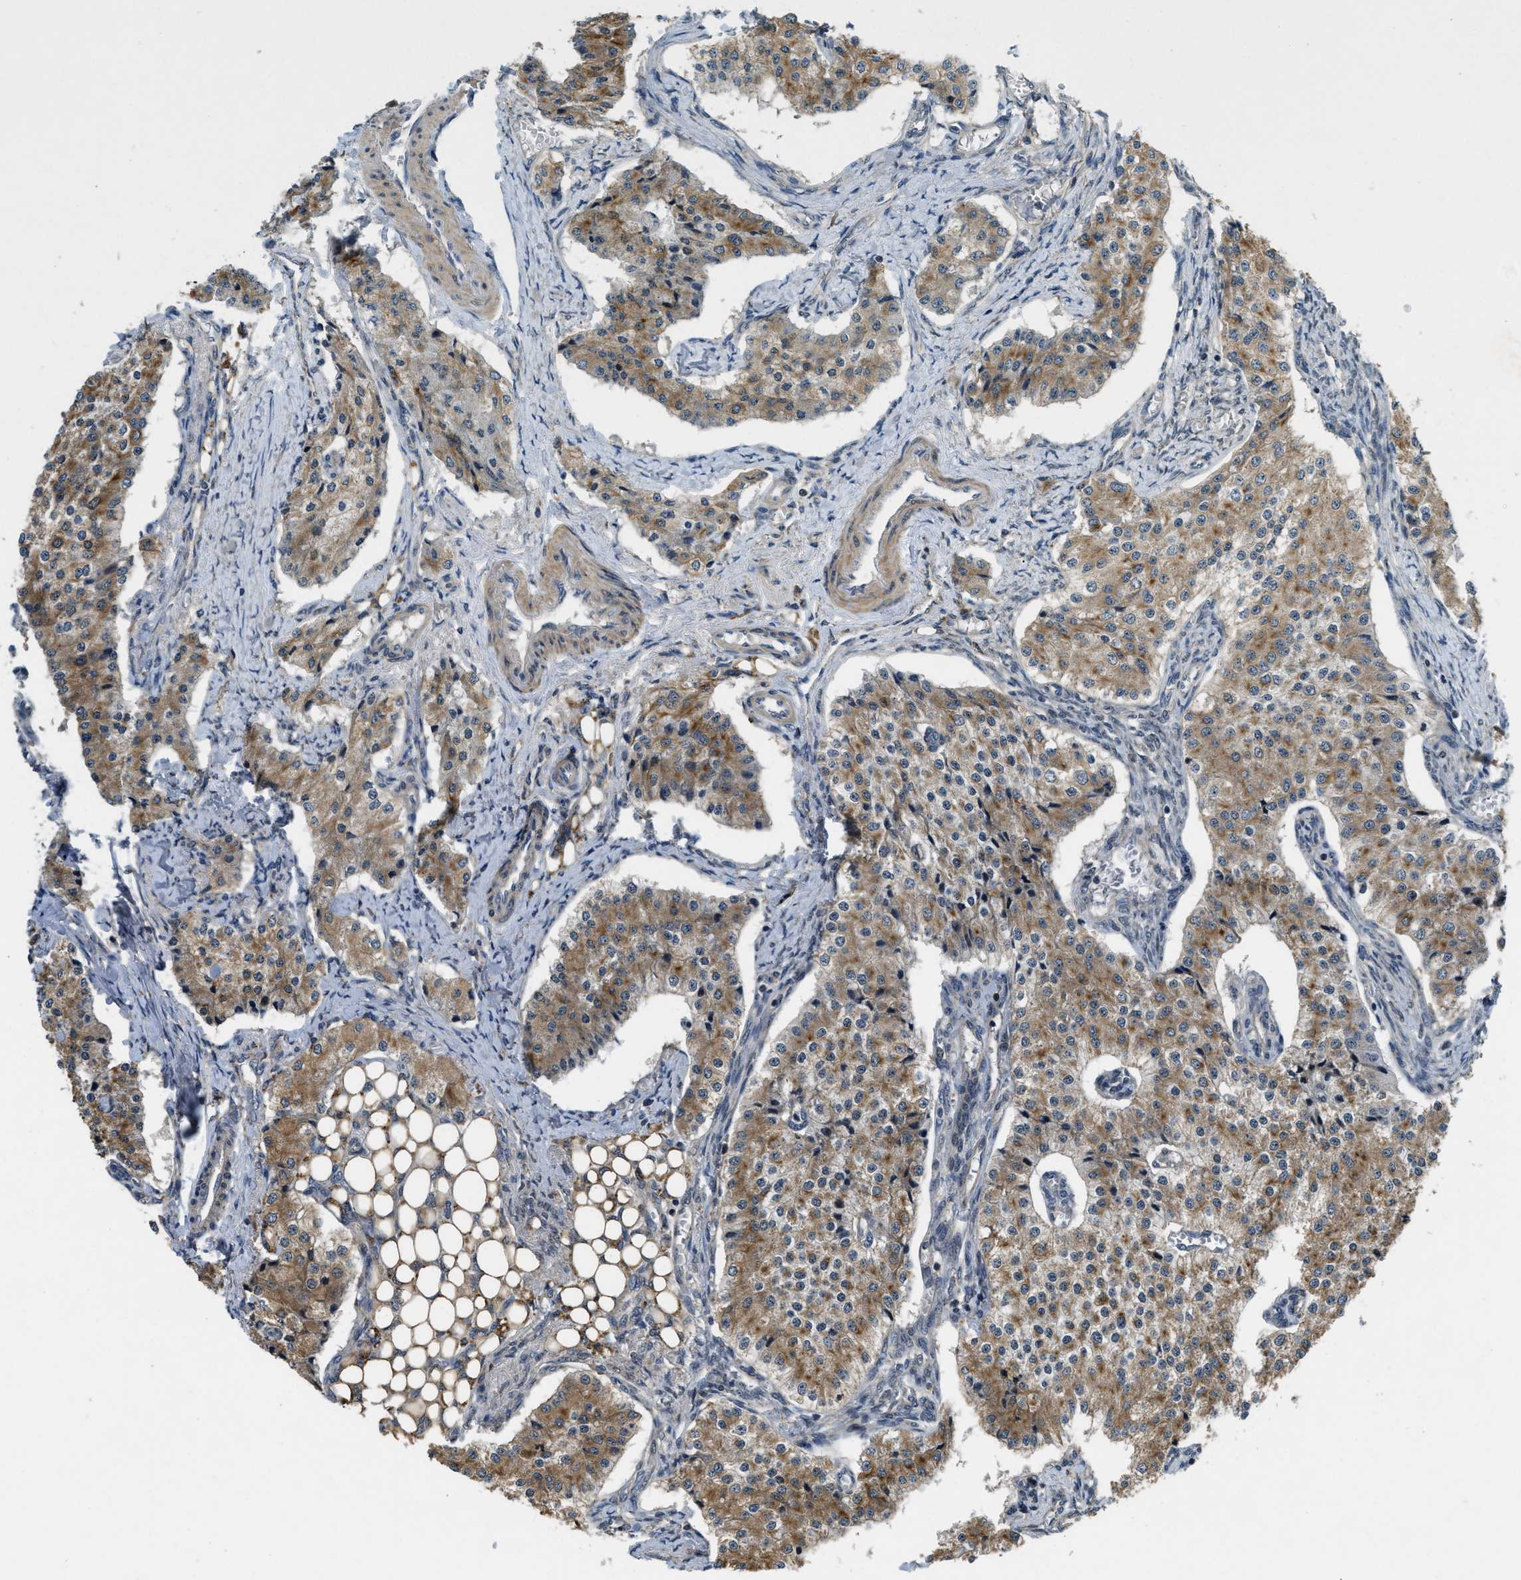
{"staining": {"intensity": "moderate", "quantity": ">75%", "location": "cytoplasmic/membranous"}, "tissue": "carcinoid", "cell_type": "Tumor cells", "image_type": "cancer", "snomed": [{"axis": "morphology", "description": "Carcinoid, malignant, NOS"}, {"axis": "topography", "description": "Colon"}], "caption": "An image of human carcinoid stained for a protein exhibits moderate cytoplasmic/membranous brown staining in tumor cells. The staining was performed using DAB (3,3'-diaminobenzidine) to visualize the protein expression in brown, while the nuclei were stained in blue with hematoxylin (Magnification: 20x).", "gene": "CDKN2C", "patient": {"sex": "female", "age": 52}}